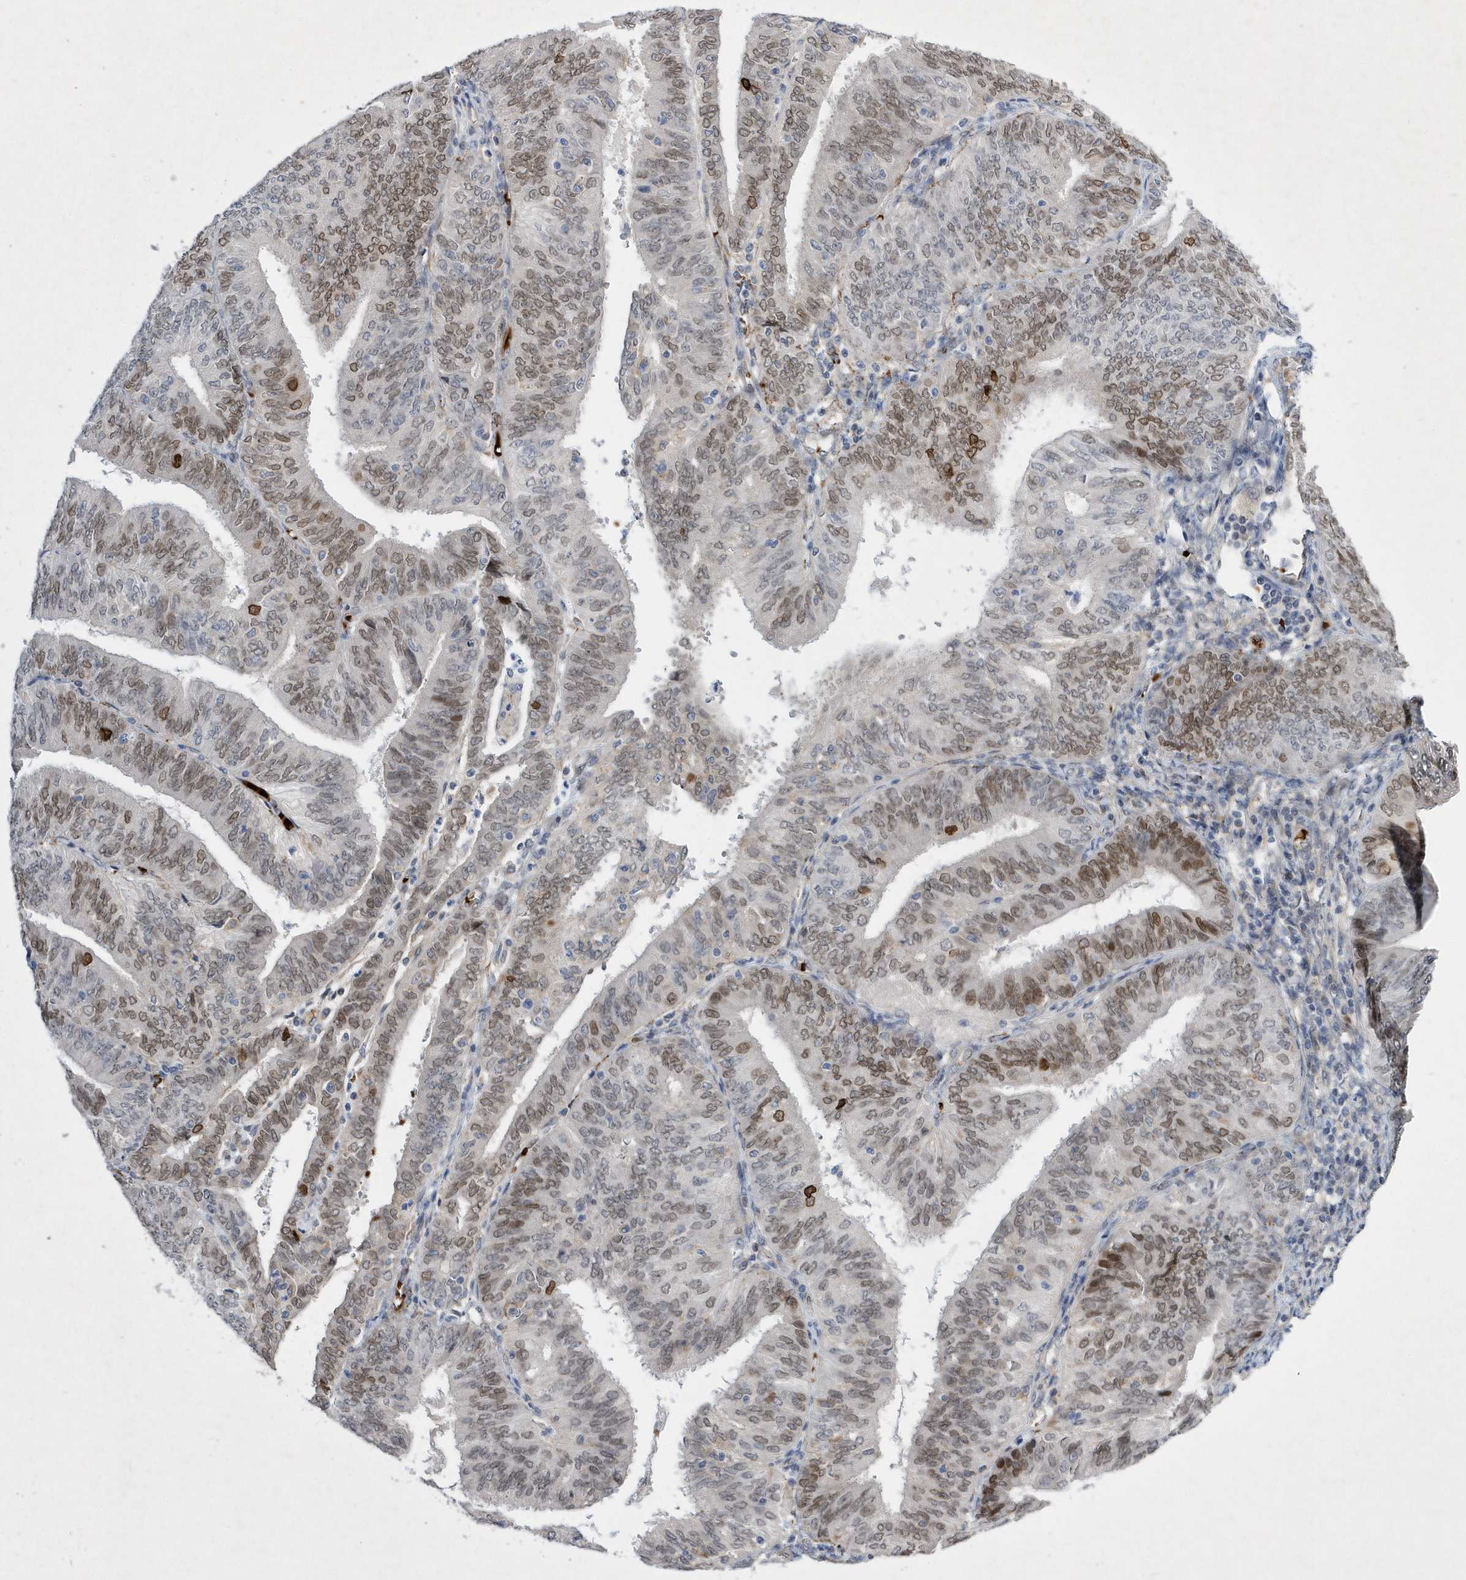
{"staining": {"intensity": "moderate", "quantity": ">75%", "location": "nuclear"}, "tissue": "endometrial cancer", "cell_type": "Tumor cells", "image_type": "cancer", "snomed": [{"axis": "morphology", "description": "Adenocarcinoma, NOS"}, {"axis": "topography", "description": "Endometrium"}], "caption": "Endometrial cancer stained for a protein (brown) reveals moderate nuclear positive staining in approximately >75% of tumor cells.", "gene": "ZNF875", "patient": {"sex": "female", "age": 58}}